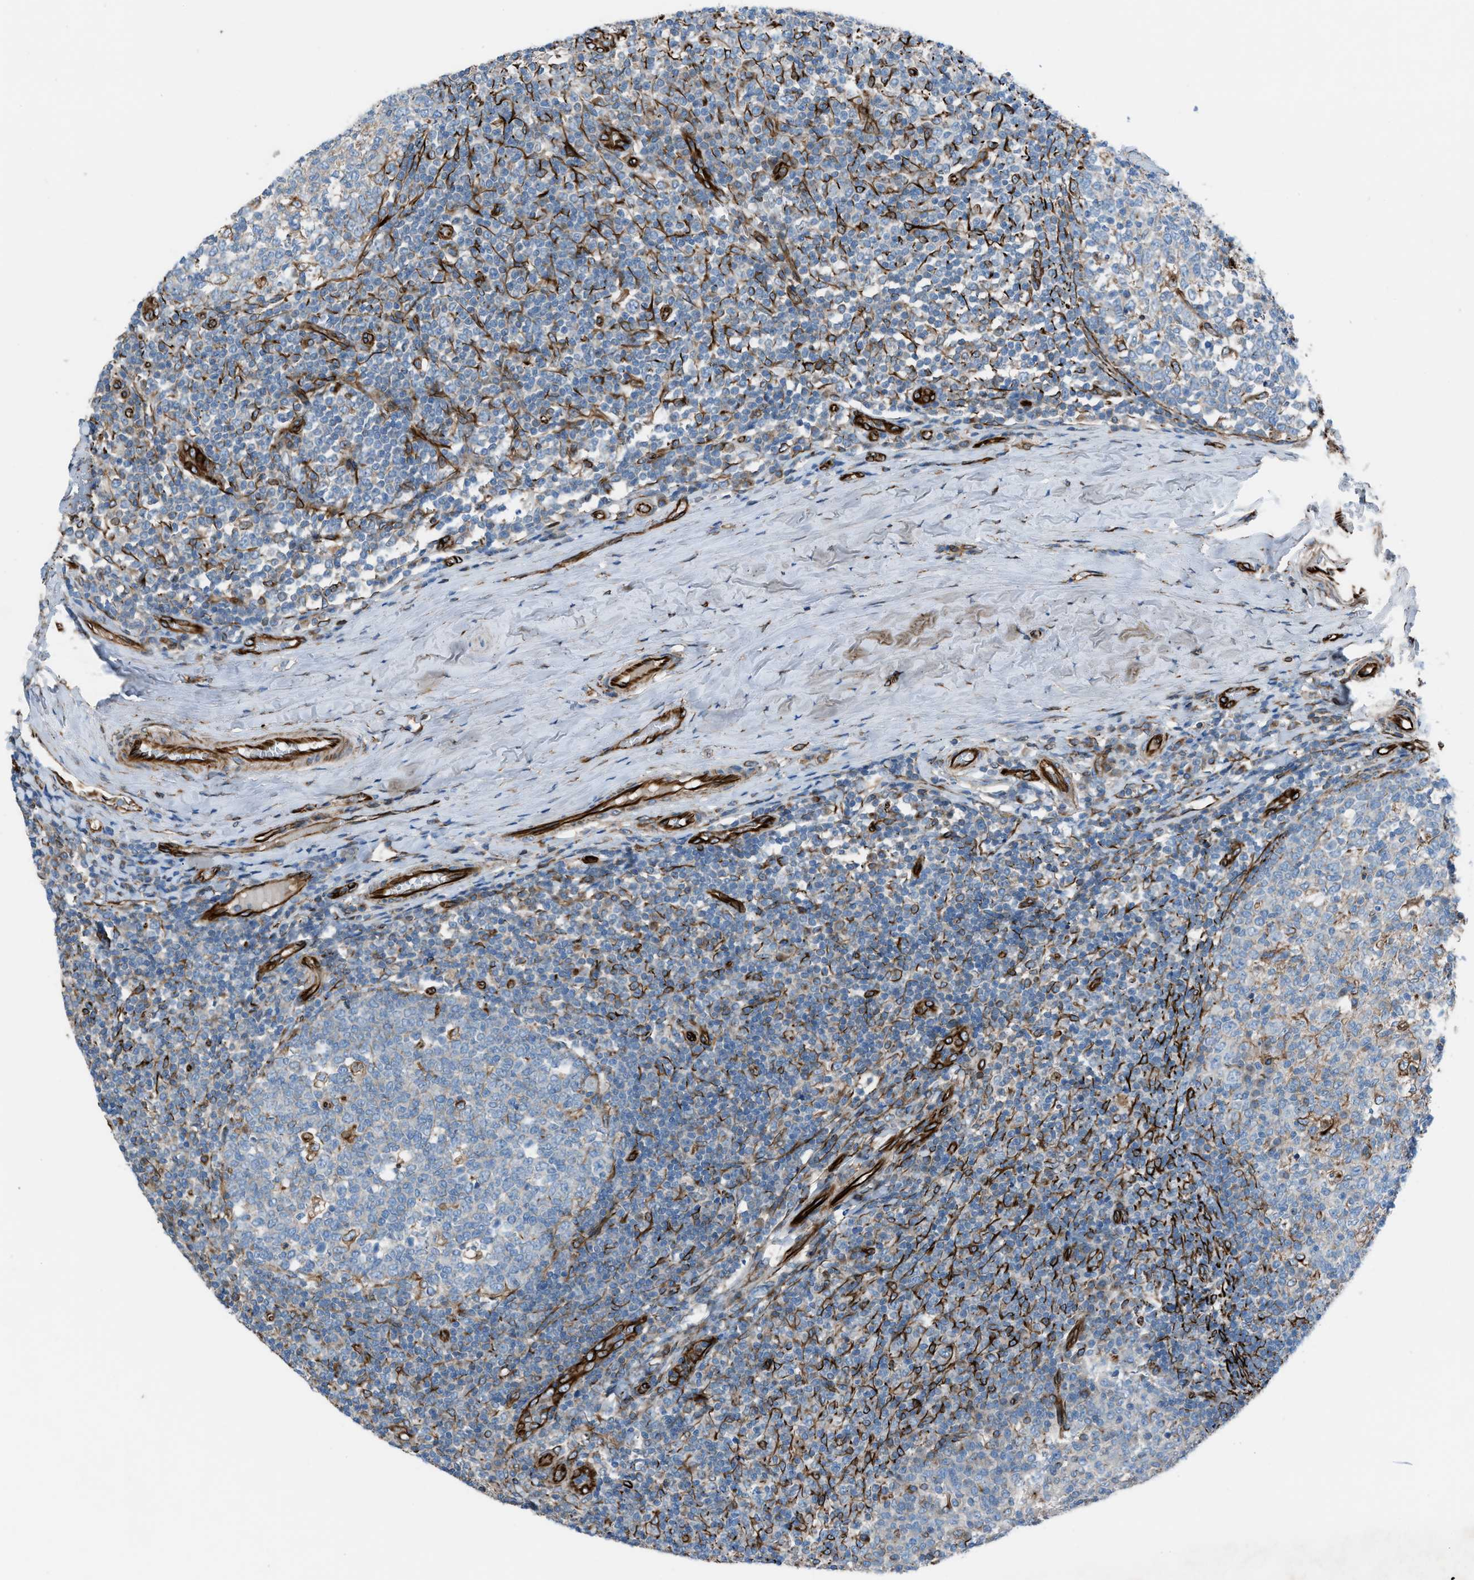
{"staining": {"intensity": "weak", "quantity": "<25%", "location": "cytoplasmic/membranous"}, "tissue": "tonsil", "cell_type": "Germinal center cells", "image_type": "normal", "snomed": [{"axis": "morphology", "description": "Normal tissue, NOS"}, {"axis": "topography", "description": "Tonsil"}], "caption": "Unremarkable tonsil was stained to show a protein in brown. There is no significant expression in germinal center cells. Brightfield microscopy of immunohistochemistry stained with DAB (brown) and hematoxylin (blue), captured at high magnification.", "gene": "CABP7", "patient": {"sex": "female", "age": 19}}